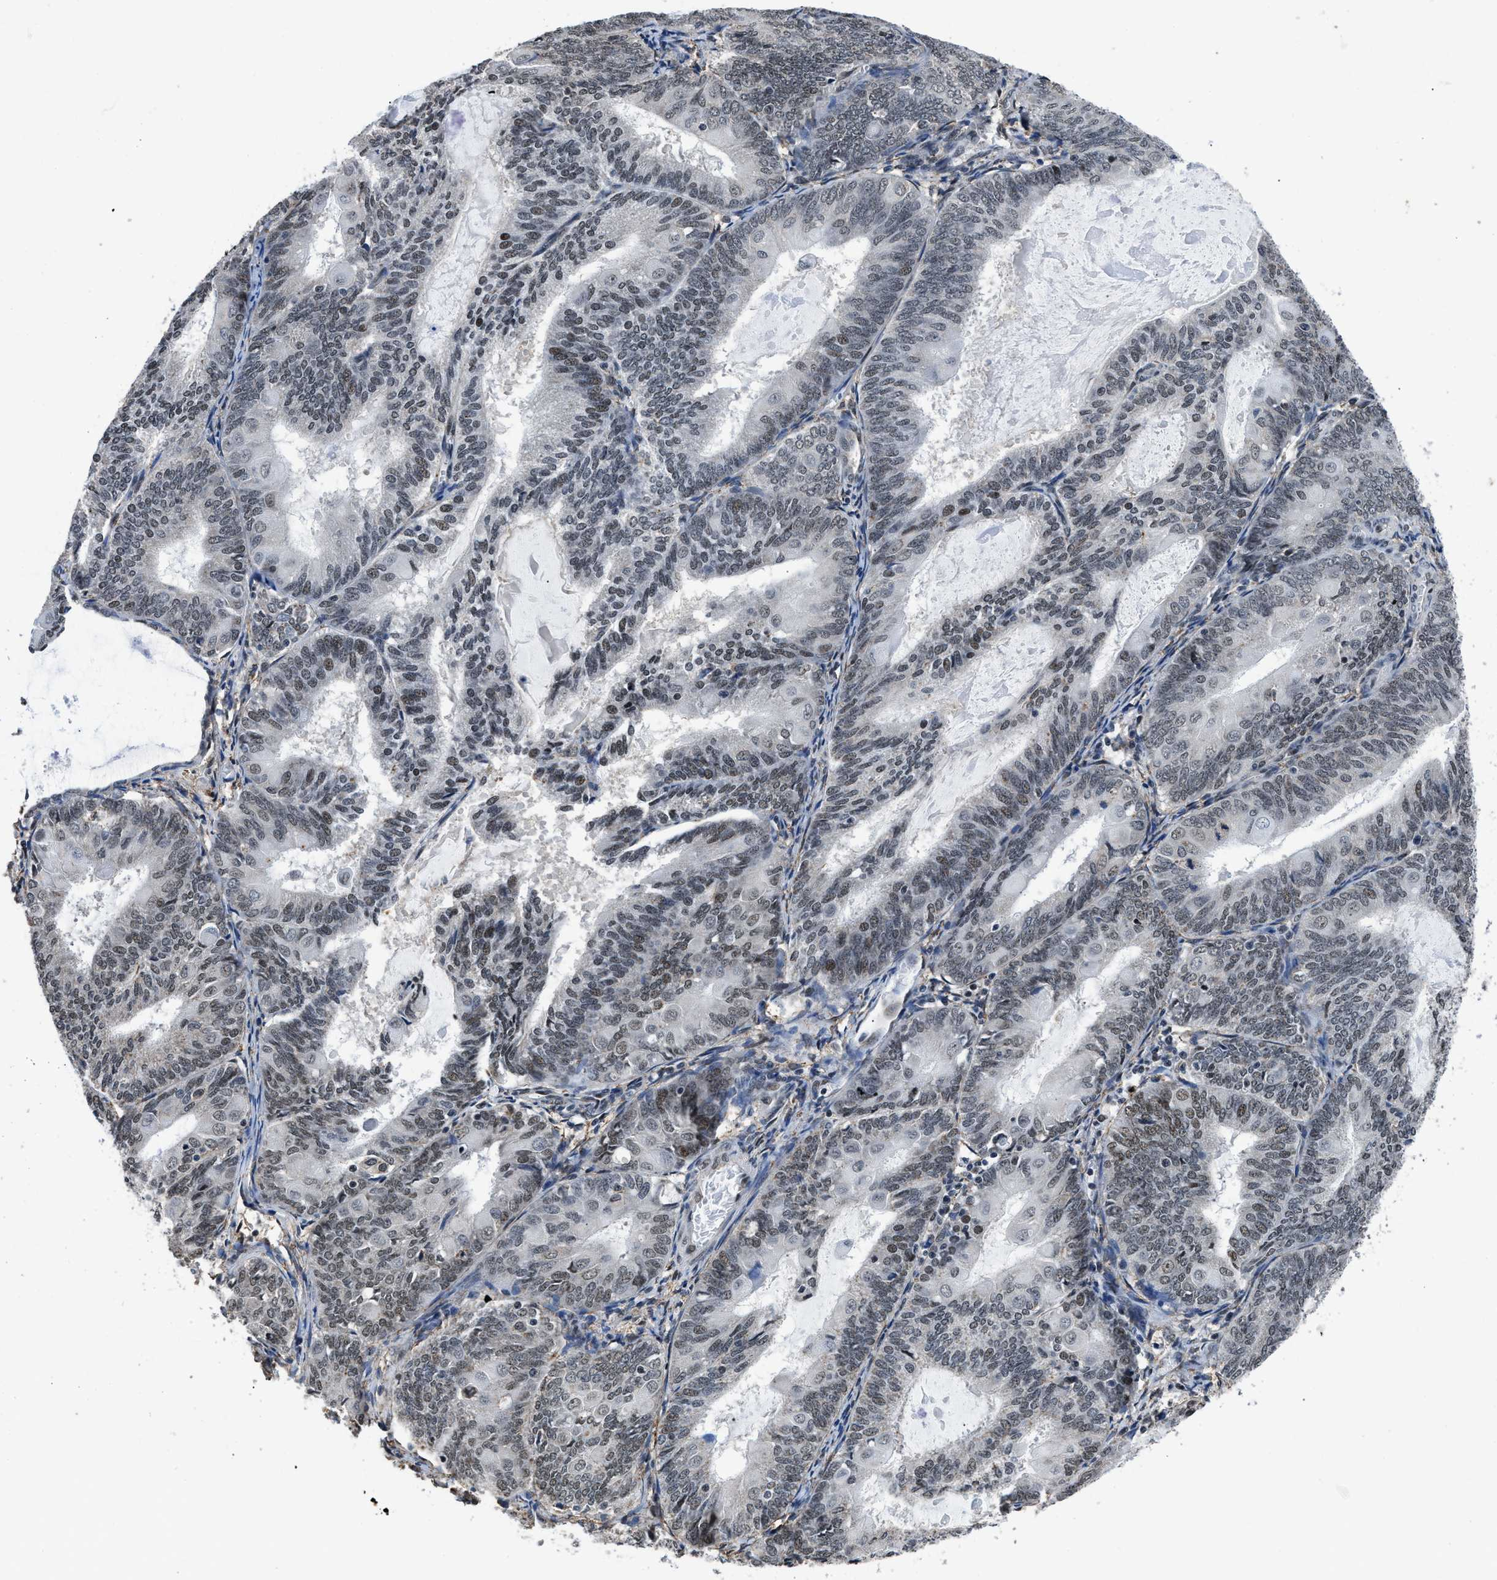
{"staining": {"intensity": "moderate", "quantity": ">75%", "location": "nuclear"}, "tissue": "endometrial cancer", "cell_type": "Tumor cells", "image_type": "cancer", "snomed": [{"axis": "morphology", "description": "Adenocarcinoma, NOS"}, {"axis": "topography", "description": "Endometrium"}], "caption": "IHC of endometrial cancer shows medium levels of moderate nuclear staining in about >75% of tumor cells. (Stains: DAB in brown, nuclei in blue, Microscopy: brightfield microscopy at high magnification).", "gene": "HNRNPH2", "patient": {"sex": "female", "age": 81}}